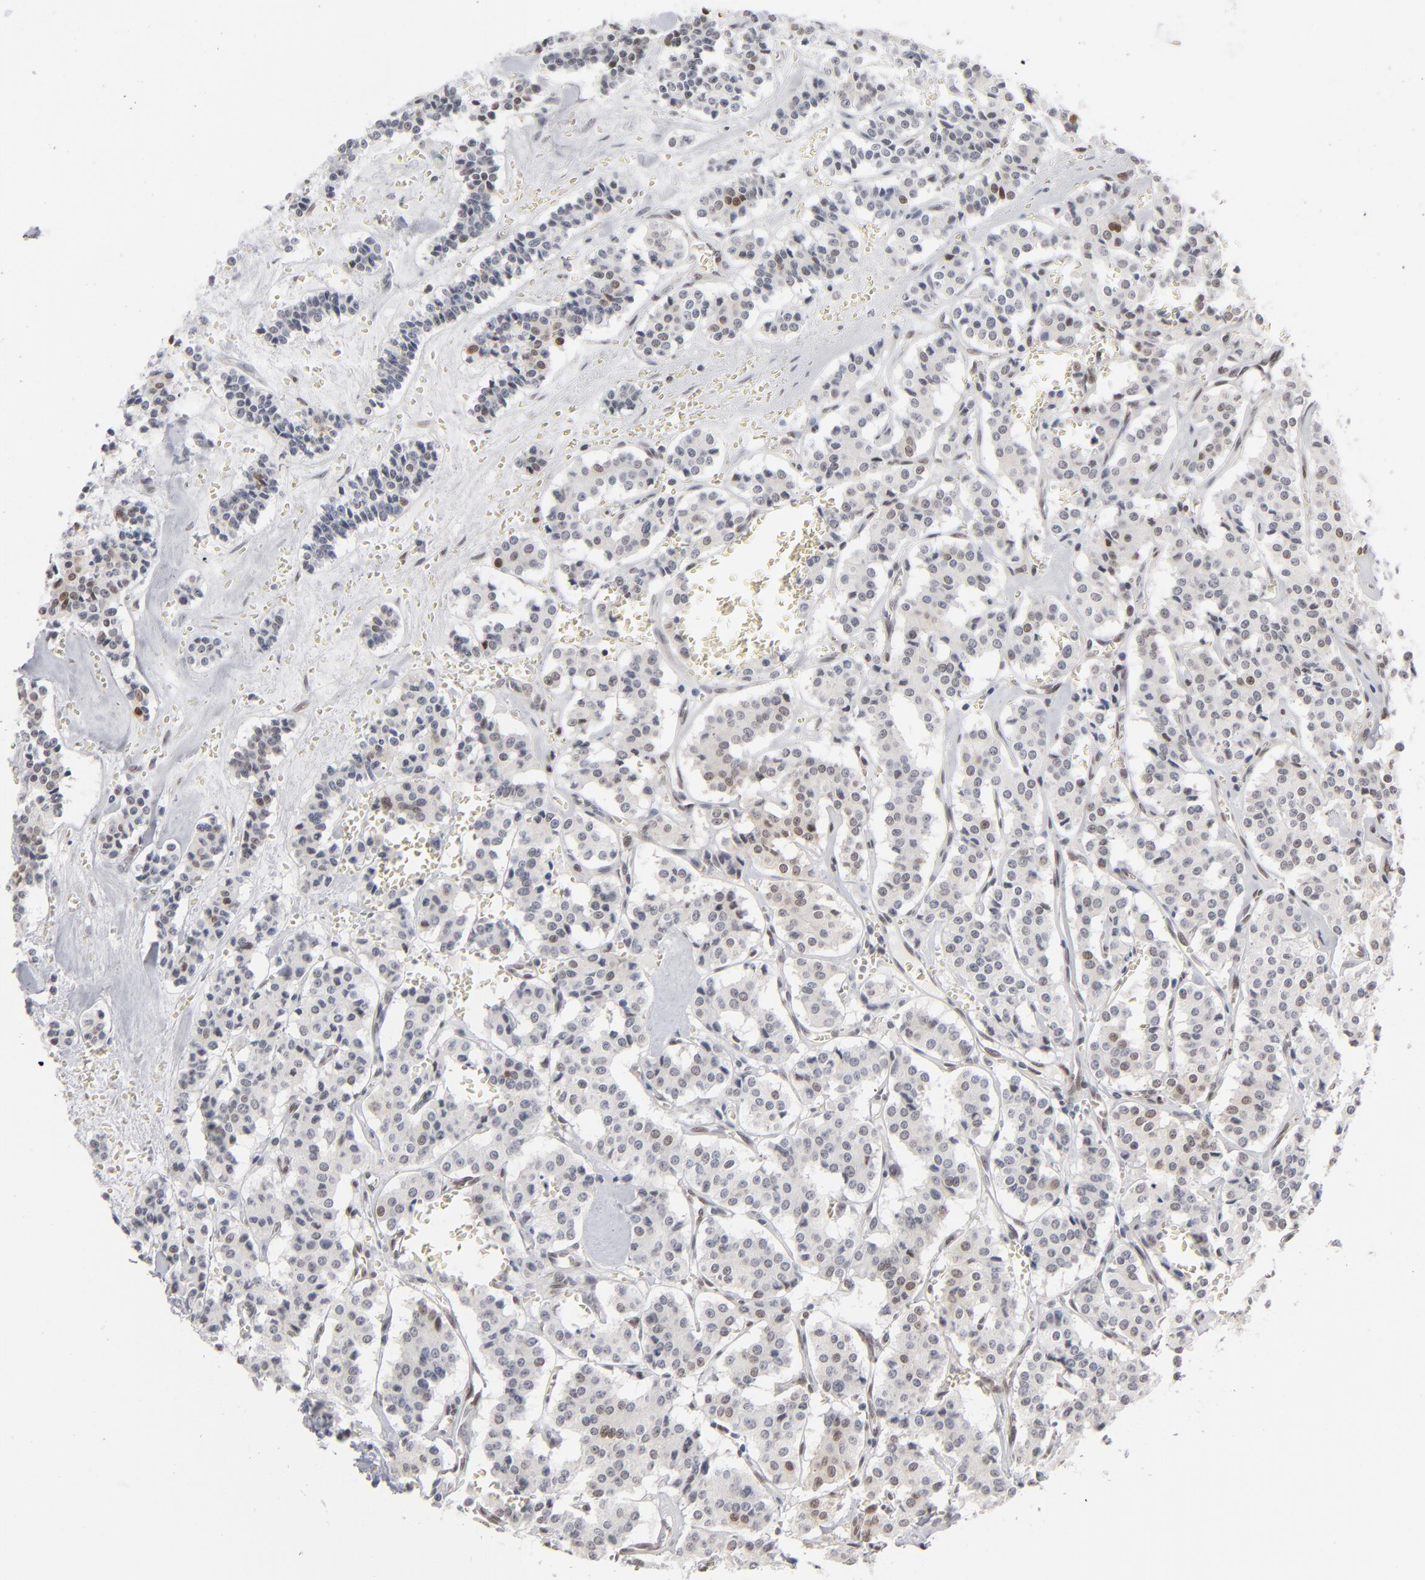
{"staining": {"intensity": "weak", "quantity": "<25%", "location": "nuclear"}, "tissue": "carcinoid", "cell_type": "Tumor cells", "image_type": "cancer", "snomed": [{"axis": "morphology", "description": "Carcinoid, malignant, NOS"}, {"axis": "topography", "description": "Bronchus"}], "caption": "This photomicrograph is of malignant carcinoid stained with immunohistochemistry to label a protein in brown with the nuclei are counter-stained blue. There is no expression in tumor cells. (DAB (3,3'-diaminobenzidine) IHC, high magnification).", "gene": "IRF9", "patient": {"sex": "male", "age": 55}}